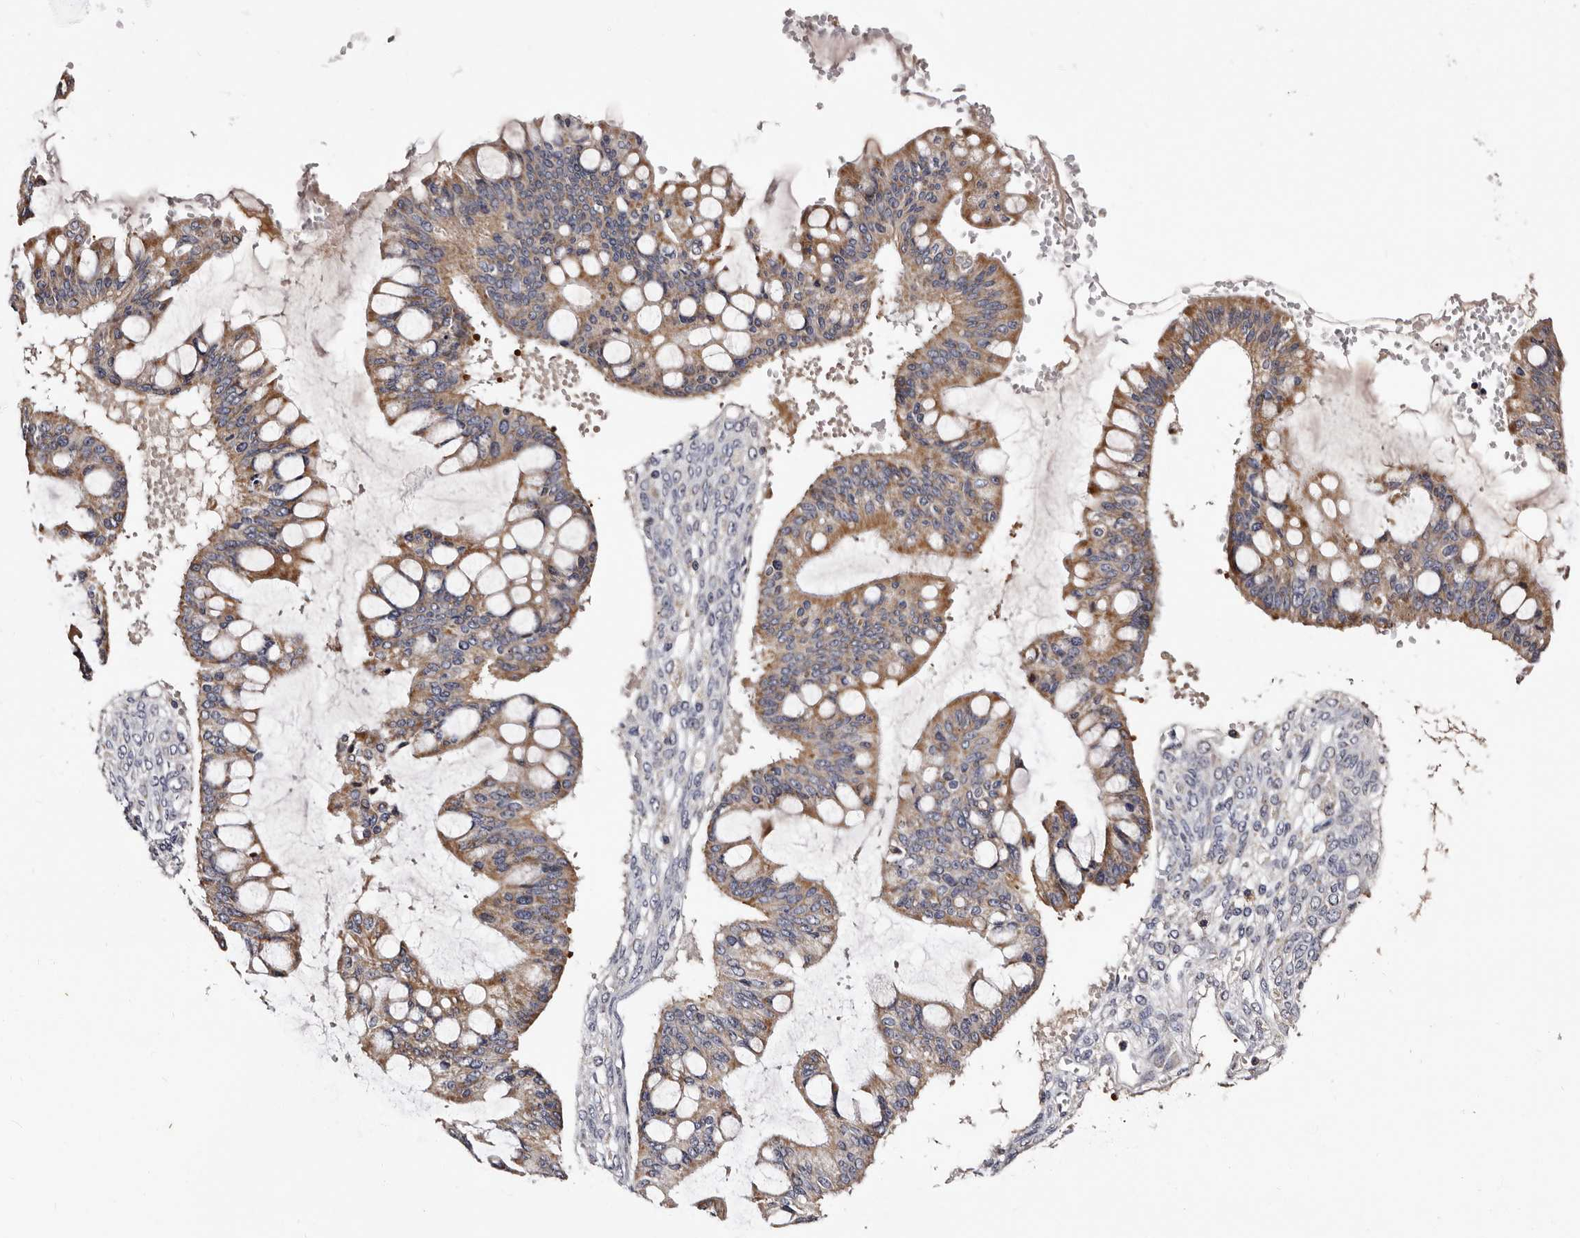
{"staining": {"intensity": "moderate", "quantity": ">75%", "location": "cytoplasmic/membranous"}, "tissue": "ovarian cancer", "cell_type": "Tumor cells", "image_type": "cancer", "snomed": [{"axis": "morphology", "description": "Cystadenocarcinoma, mucinous, NOS"}, {"axis": "topography", "description": "Ovary"}], "caption": "Tumor cells demonstrate medium levels of moderate cytoplasmic/membranous positivity in approximately >75% of cells in human ovarian cancer (mucinous cystadenocarcinoma).", "gene": "TAF4B", "patient": {"sex": "female", "age": 73}}